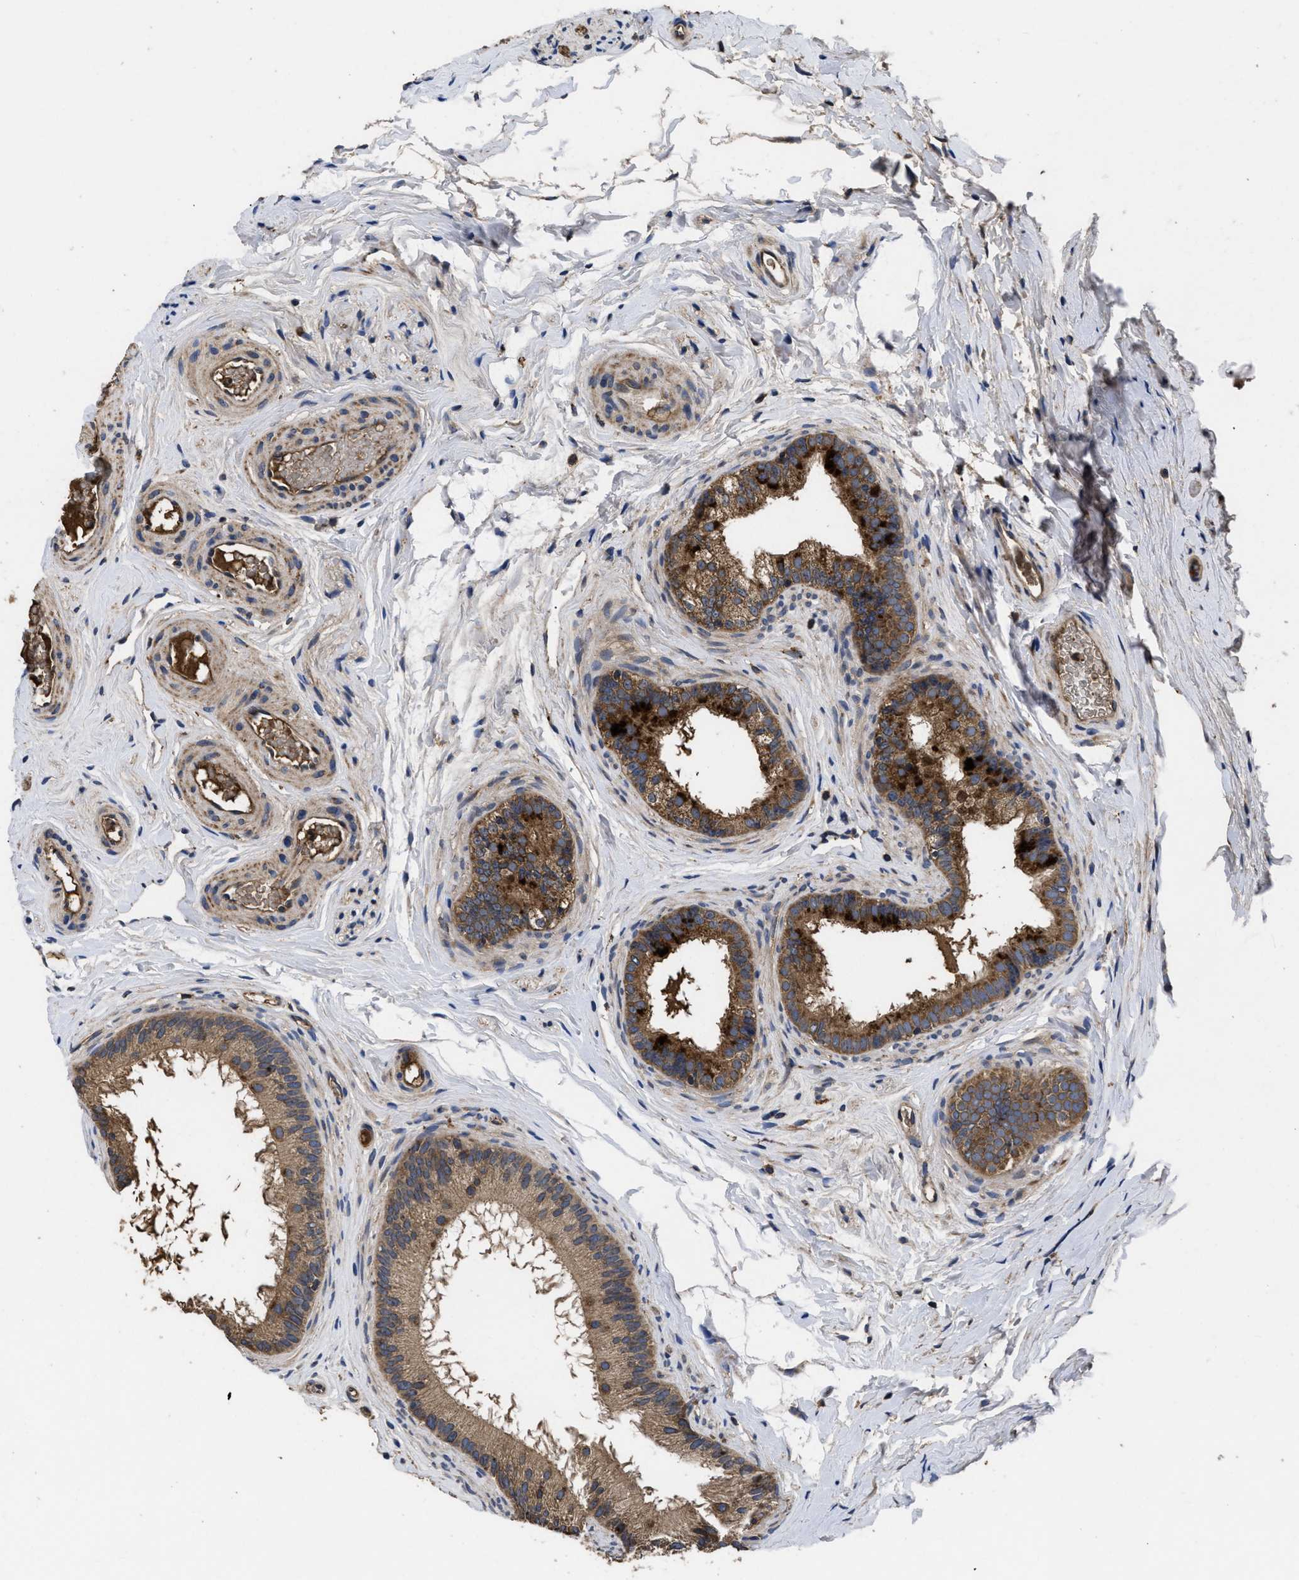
{"staining": {"intensity": "moderate", "quantity": ">75%", "location": "cytoplasmic/membranous"}, "tissue": "epididymis", "cell_type": "Glandular cells", "image_type": "normal", "snomed": [{"axis": "morphology", "description": "Normal tissue, NOS"}, {"axis": "topography", "description": "Testis"}, {"axis": "topography", "description": "Epididymis"}], "caption": "Protein expression analysis of benign human epididymis reveals moderate cytoplasmic/membranous expression in approximately >75% of glandular cells. (Brightfield microscopy of DAB IHC at high magnification).", "gene": "LRRC3", "patient": {"sex": "male", "age": 36}}